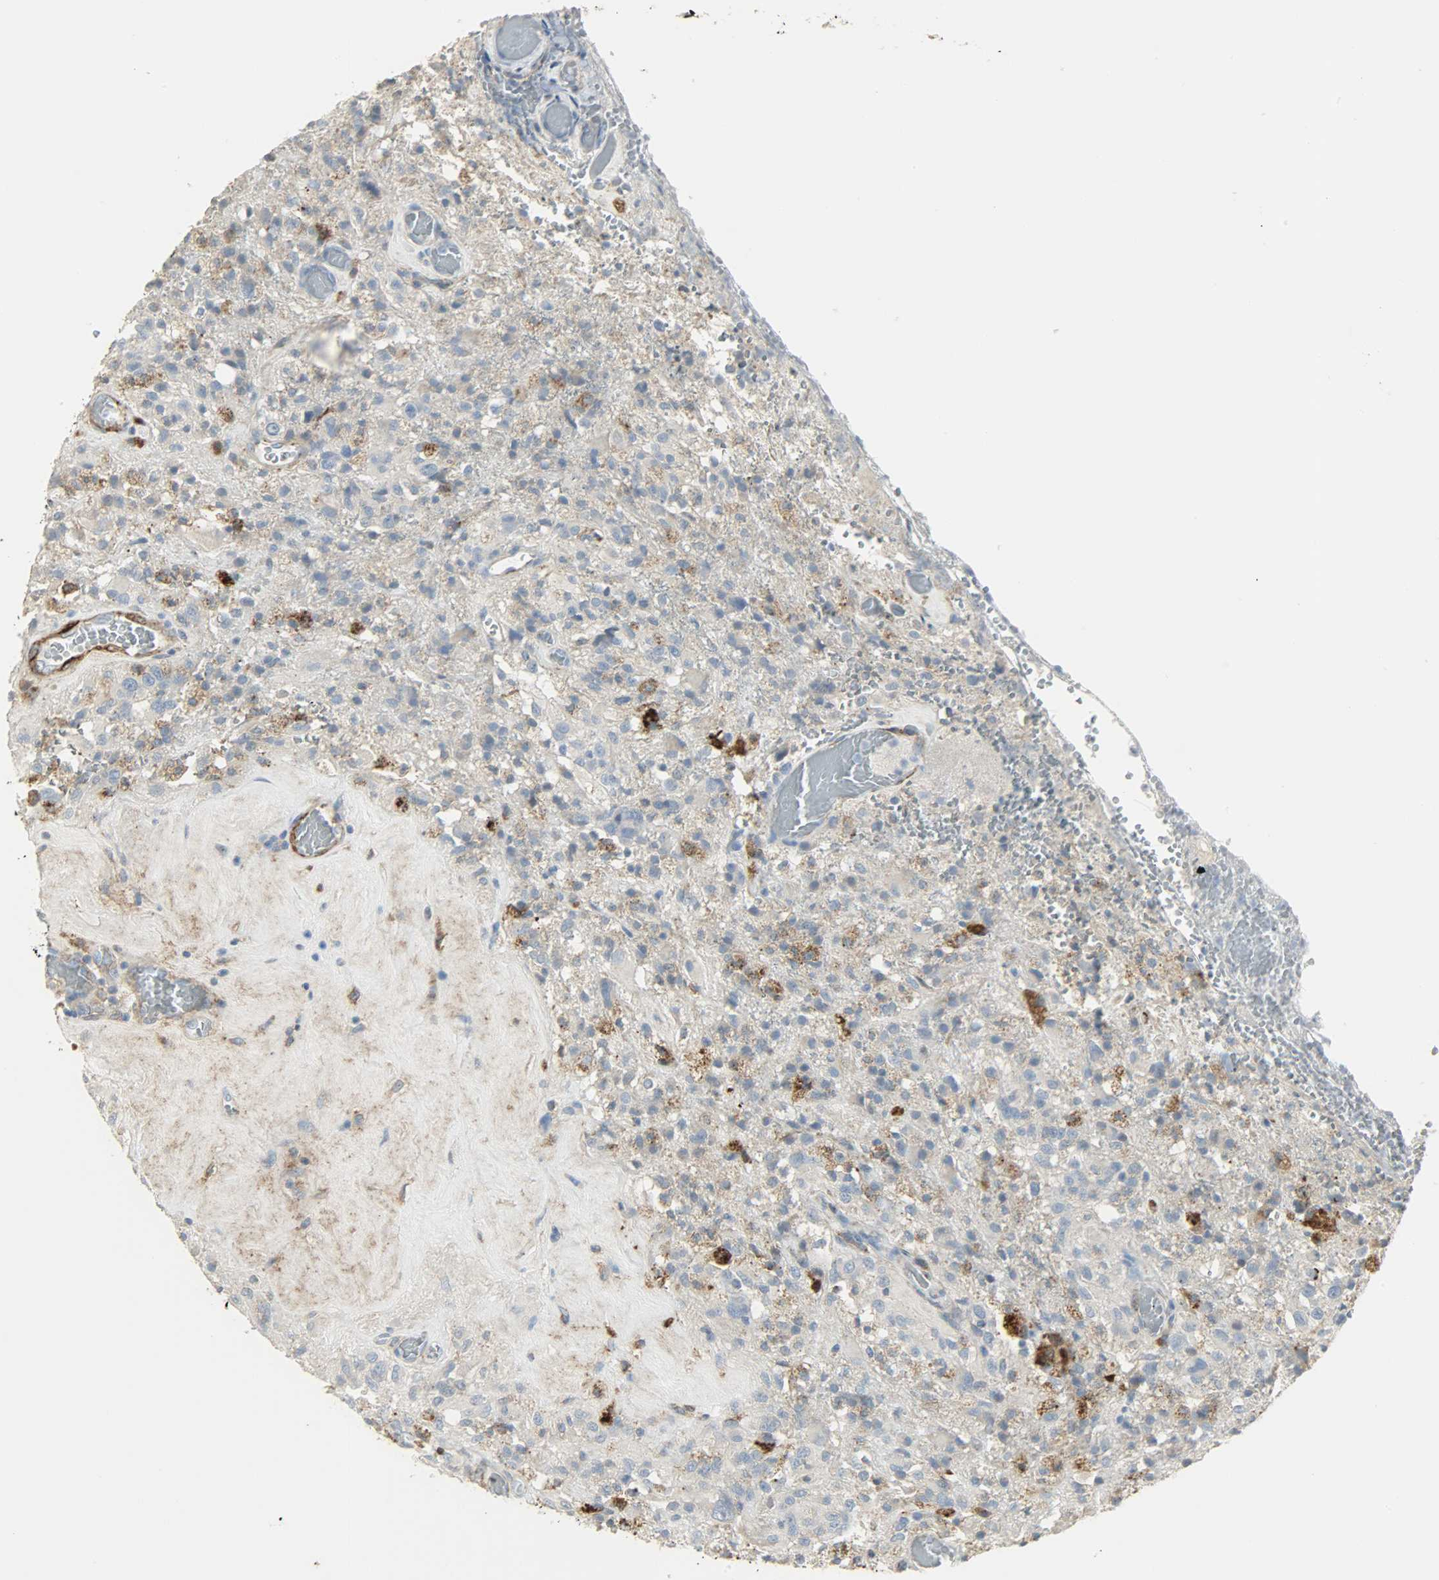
{"staining": {"intensity": "strong", "quantity": "<25%", "location": "cytoplasmic/membranous"}, "tissue": "glioma", "cell_type": "Tumor cells", "image_type": "cancer", "snomed": [{"axis": "morphology", "description": "Normal tissue, NOS"}, {"axis": "morphology", "description": "Glioma, malignant, High grade"}, {"axis": "topography", "description": "Cerebral cortex"}], "caption": "Glioma tissue reveals strong cytoplasmic/membranous staining in approximately <25% of tumor cells (DAB IHC with brightfield microscopy, high magnification).", "gene": "ENPEP", "patient": {"sex": "male", "age": 56}}